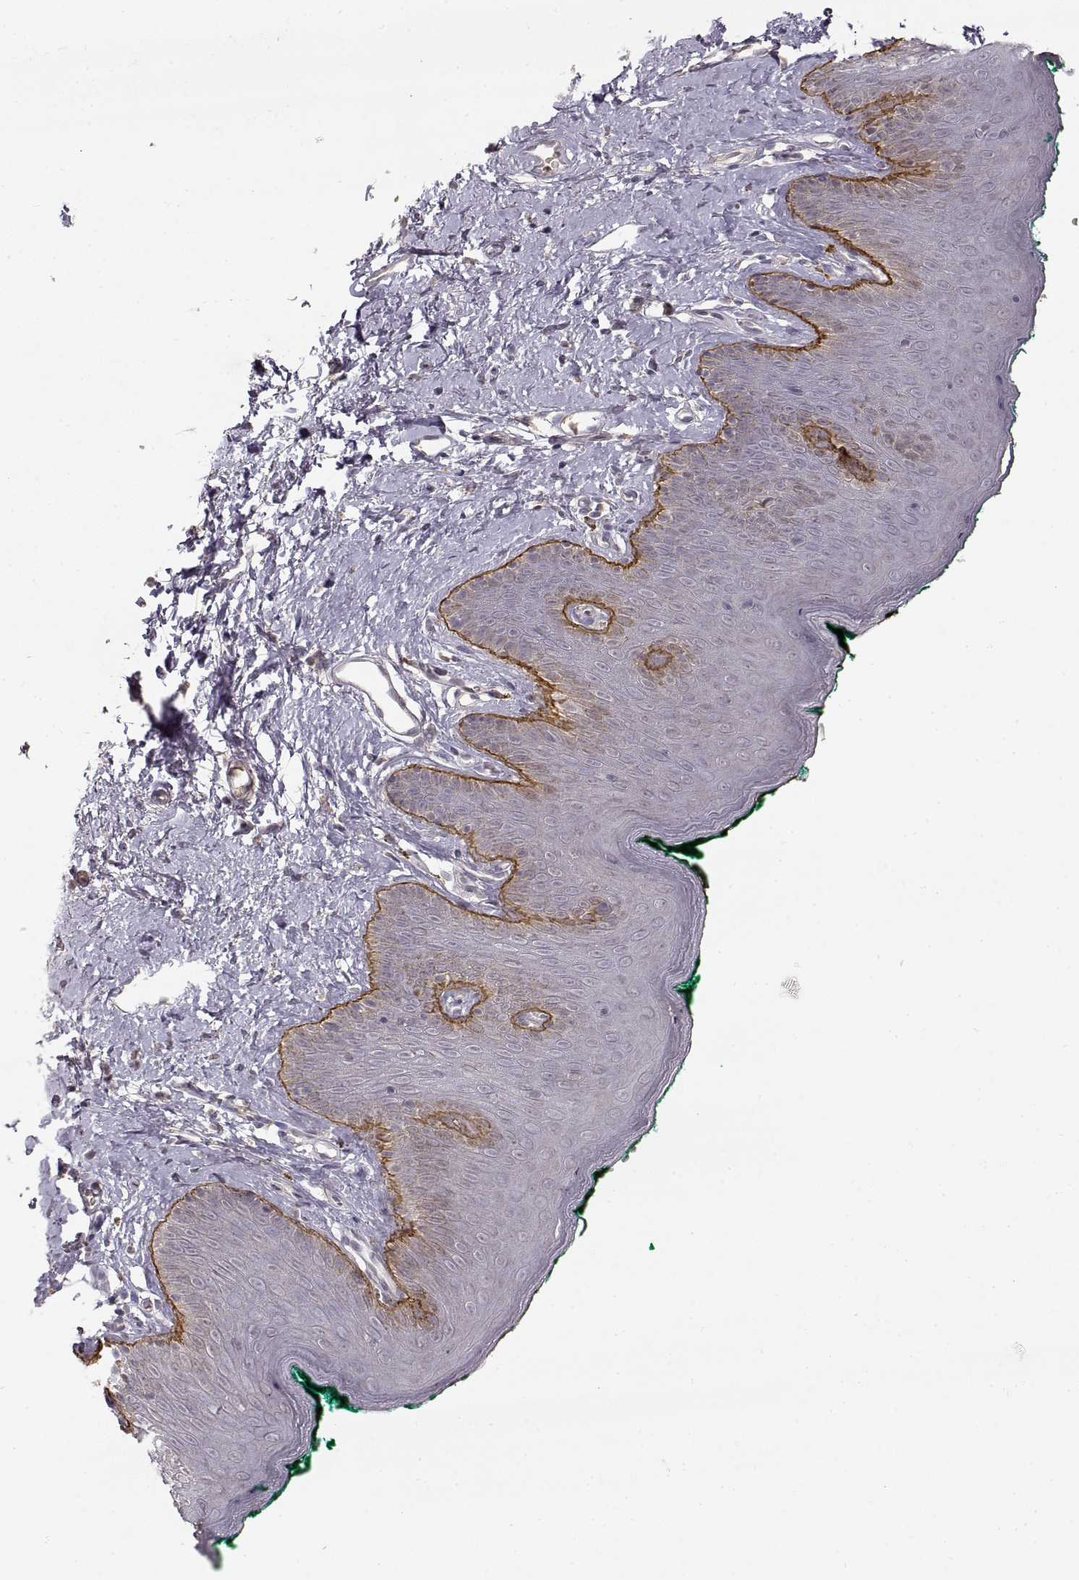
{"staining": {"intensity": "strong", "quantity": "<25%", "location": "cytoplasmic/membranous,nuclear"}, "tissue": "skin", "cell_type": "Epidermal cells", "image_type": "normal", "snomed": [{"axis": "morphology", "description": "Normal tissue, NOS"}, {"axis": "topography", "description": "Vulva"}], "caption": "Strong cytoplasmic/membranous,nuclear expression is appreciated in about <25% of epidermal cells in unremarkable skin.", "gene": "LAMC2", "patient": {"sex": "female", "age": 66}}